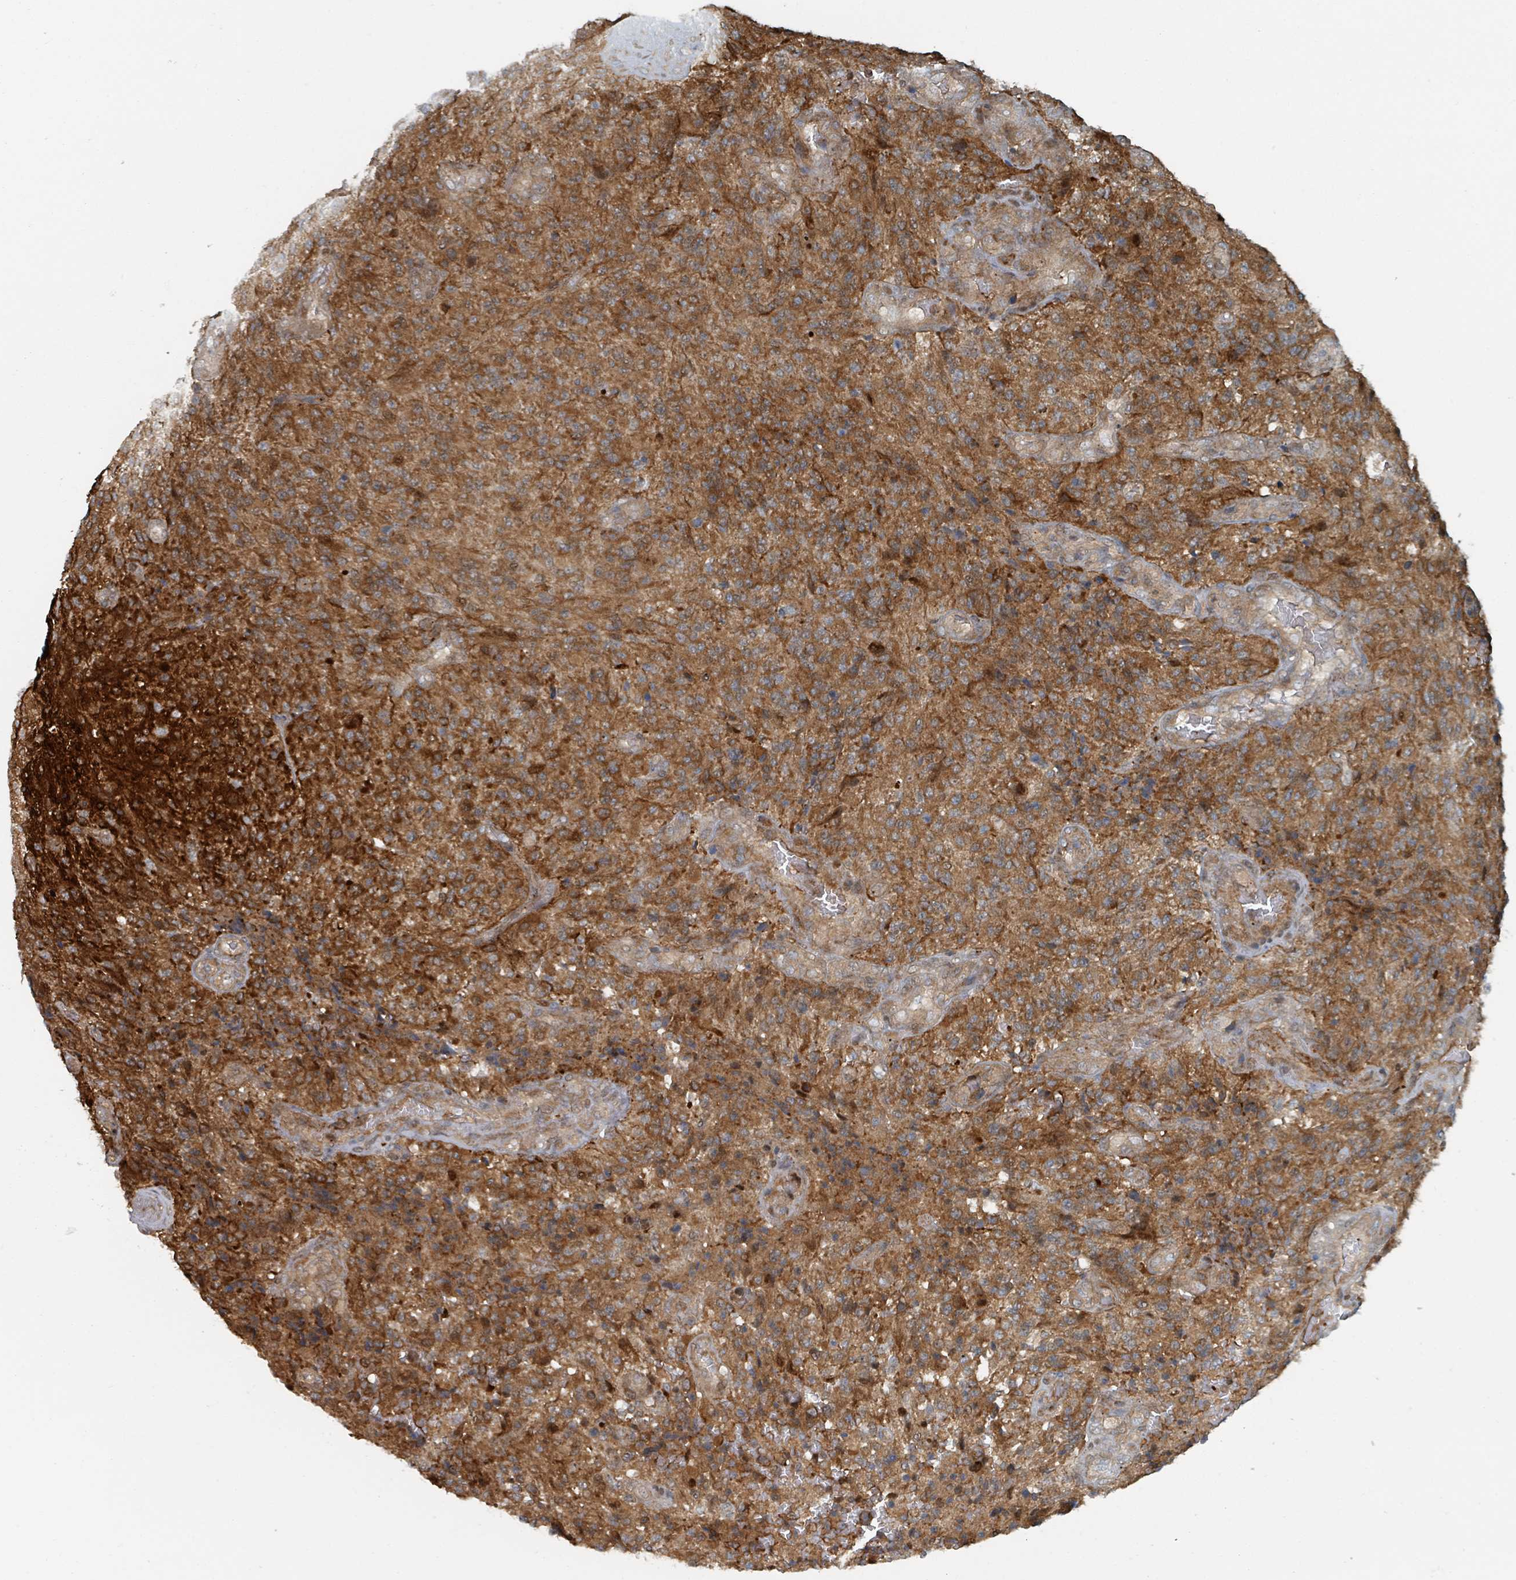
{"staining": {"intensity": "moderate", "quantity": ">75%", "location": "cytoplasmic/membranous"}, "tissue": "glioma", "cell_type": "Tumor cells", "image_type": "cancer", "snomed": [{"axis": "morphology", "description": "Normal tissue, NOS"}, {"axis": "morphology", "description": "Glioma, malignant, High grade"}, {"axis": "topography", "description": "Cerebral cortex"}], "caption": "Immunohistochemistry micrograph of glioma stained for a protein (brown), which demonstrates medium levels of moderate cytoplasmic/membranous positivity in approximately >75% of tumor cells.", "gene": "RHPN2", "patient": {"sex": "male", "age": 56}}